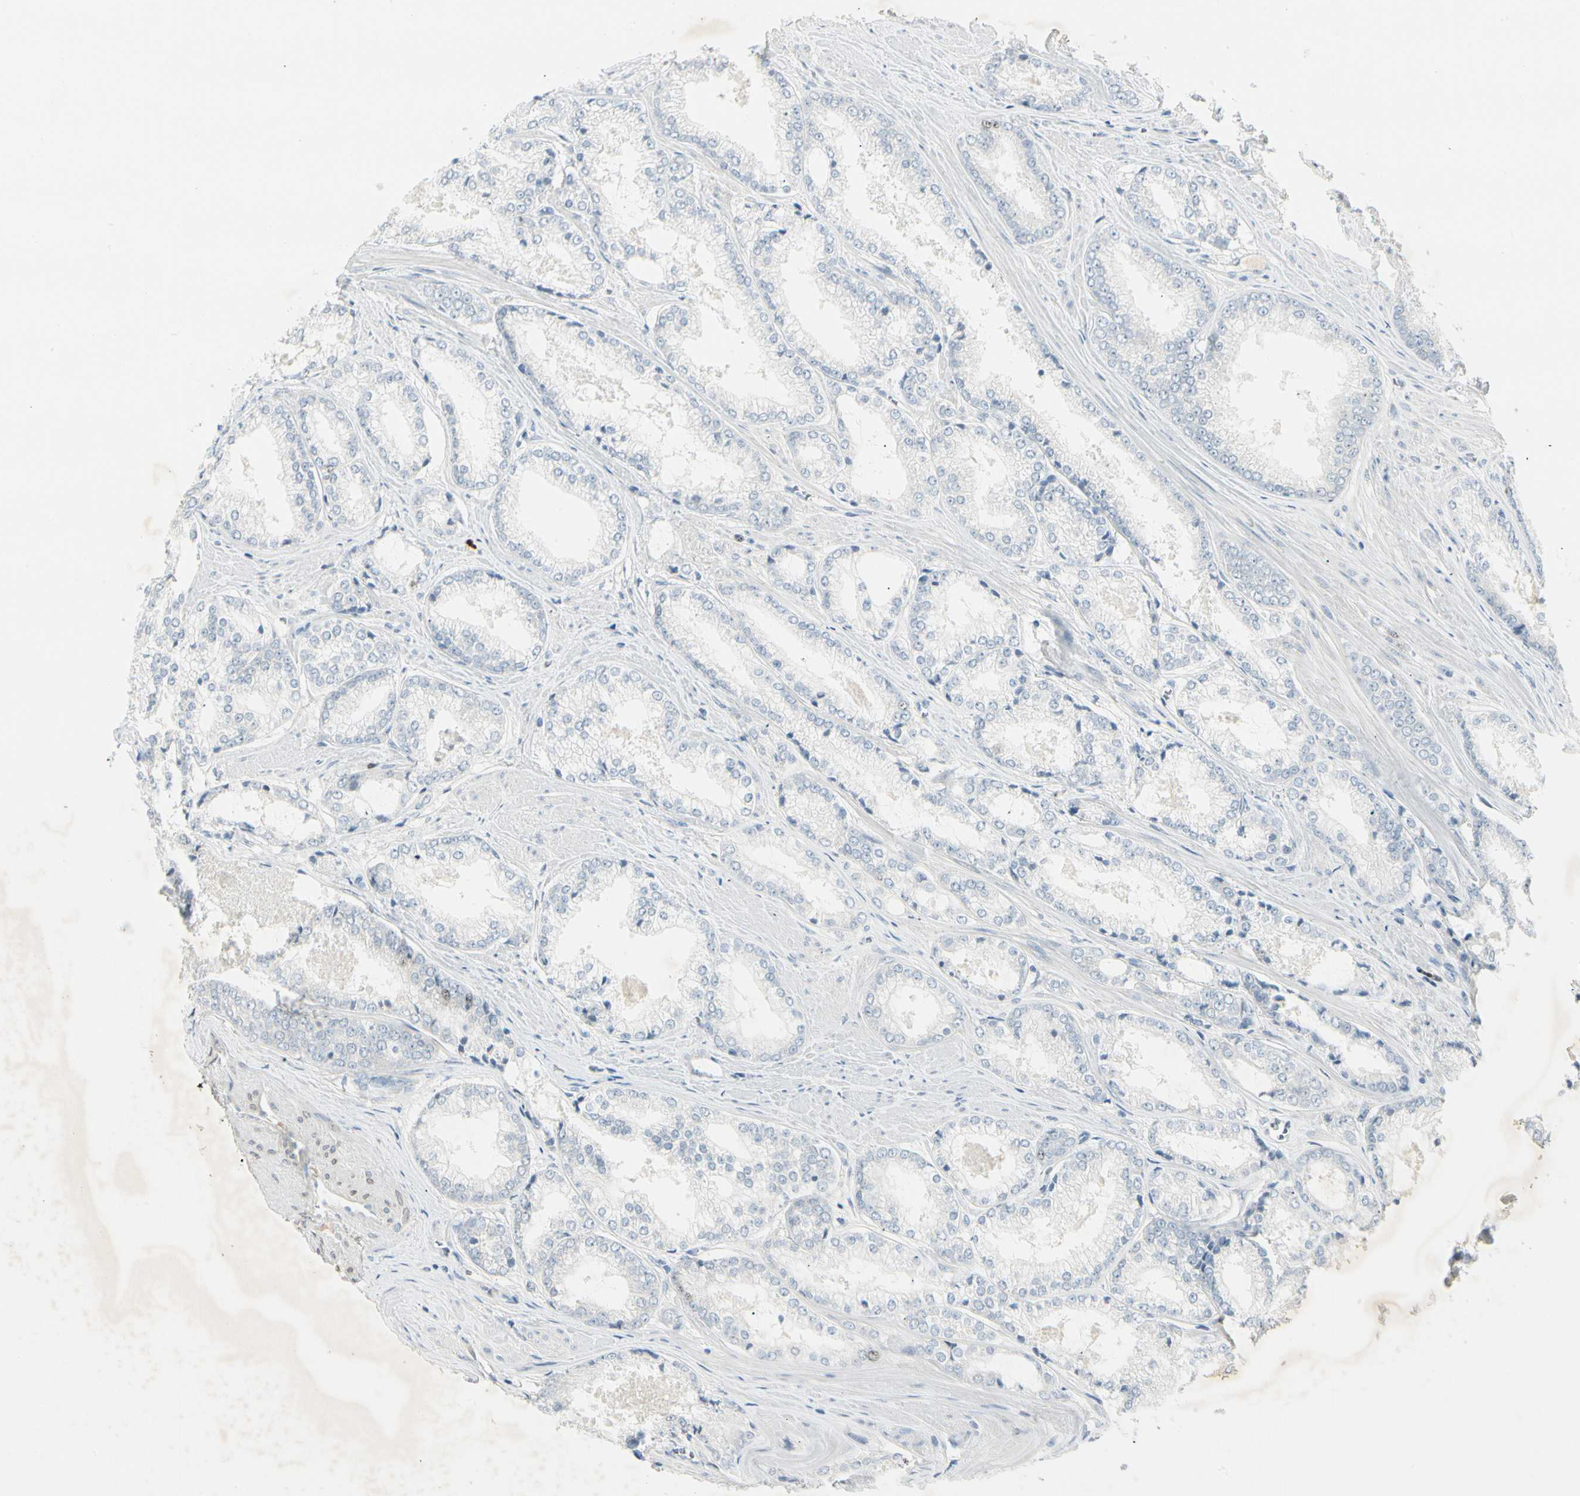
{"staining": {"intensity": "negative", "quantity": "none", "location": "none"}, "tissue": "prostate cancer", "cell_type": "Tumor cells", "image_type": "cancer", "snomed": [{"axis": "morphology", "description": "Adenocarcinoma, Low grade"}, {"axis": "topography", "description": "Prostate"}], "caption": "An immunohistochemistry histopathology image of prostate cancer (adenocarcinoma (low-grade)) is shown. There is no staining in tumor cells of prostate cancer (adenocarcinoma (low-grade)).", "gene": "PITX1", "patient": {"sex": "male", "age": 64}}